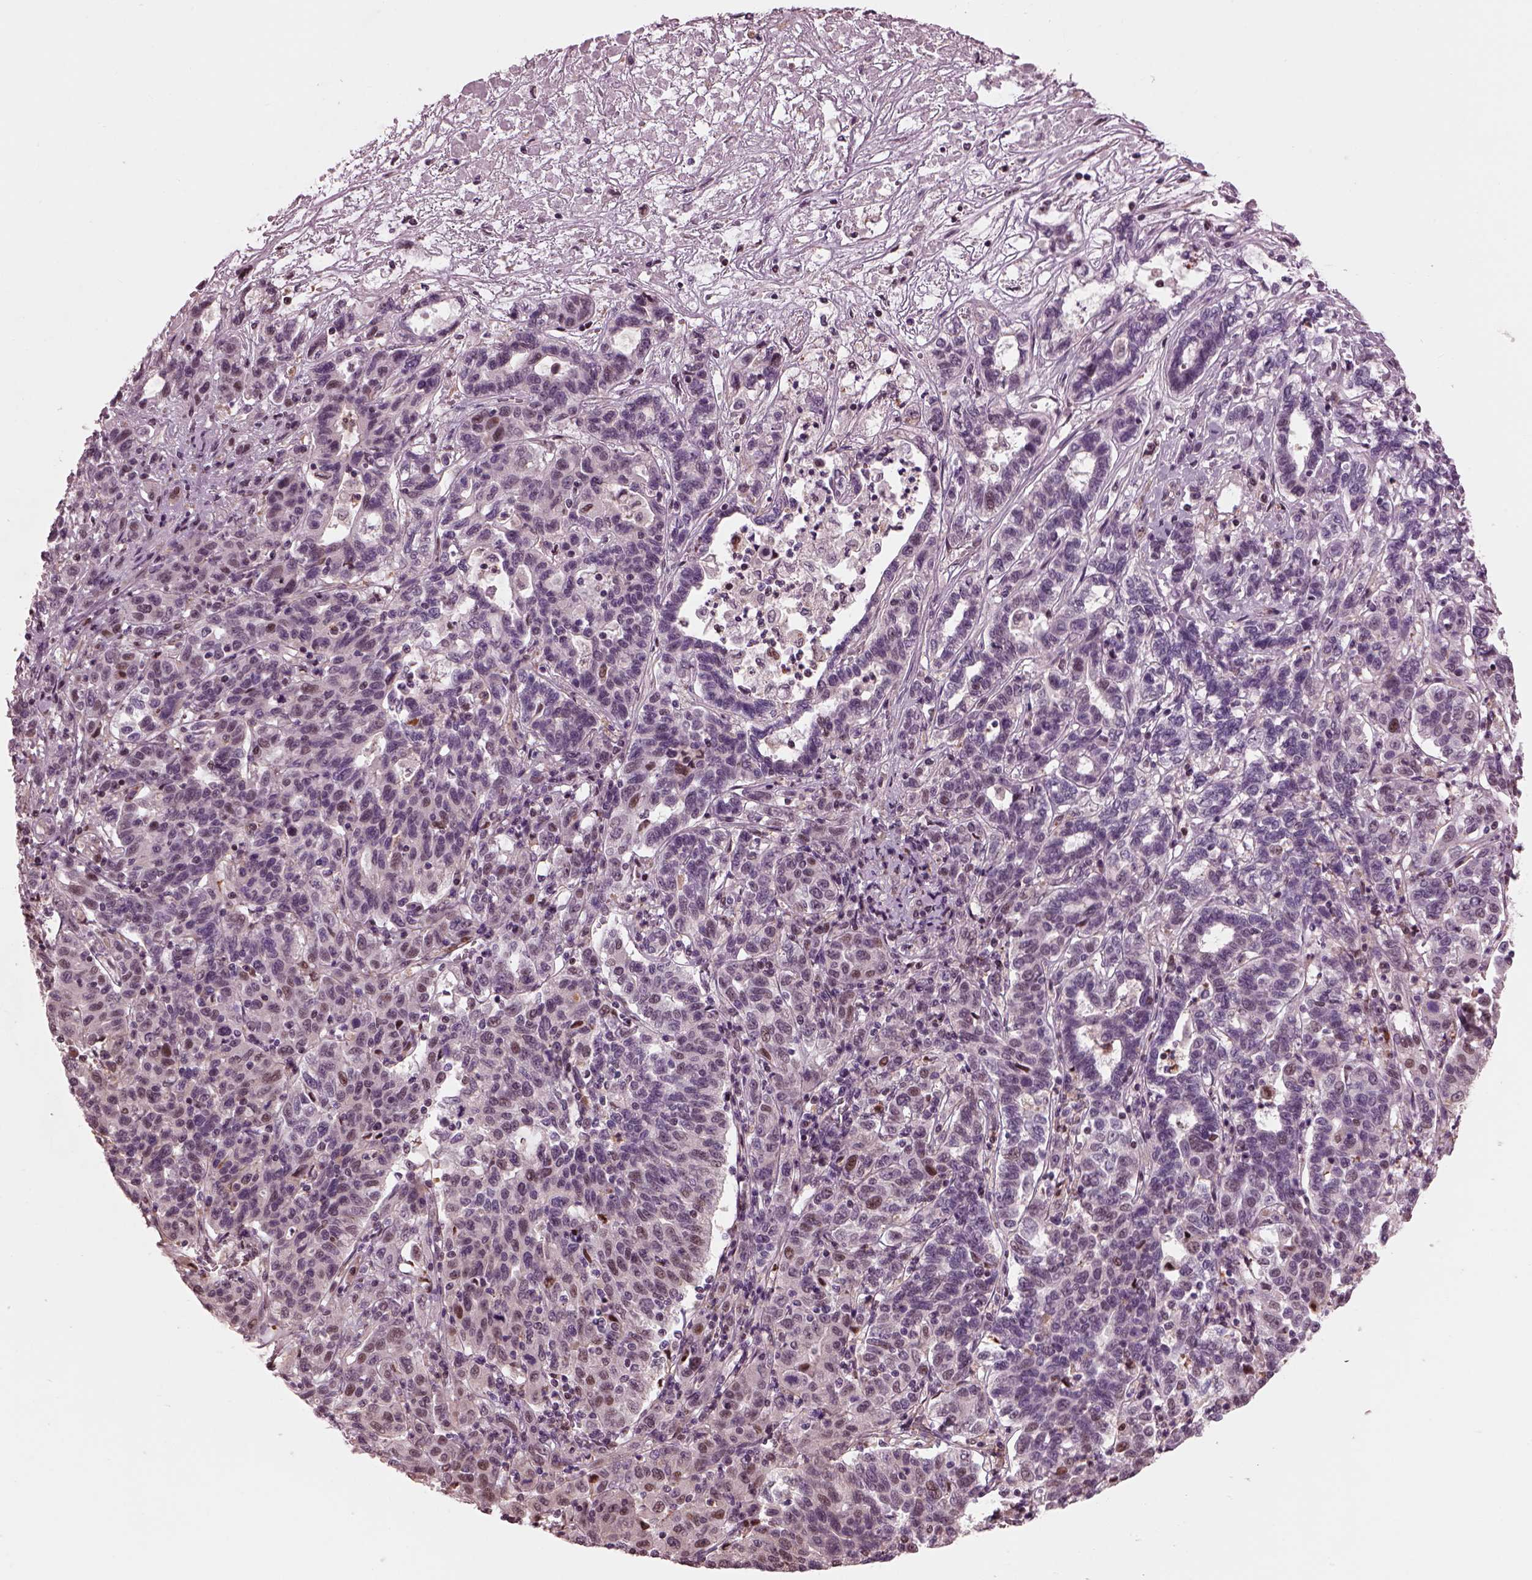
{"staining": {"intensity": "moderate", "quantity": "<25%", "location": "cytoplasmic/membranous,nuclear"}, "tissue": "liver cancer", "cell_type": "Tumor cells", "image_type": "cancer", "snomed": [{"axis": "morphology", "description": "Adenocarcinoma, NOS"}, {"axis": "morphology", "description": "Cholangiocarcinoma"}, {"axis": "topography", "description": "Liver"}], "caption": "This micrograph reveals immunohistochemistry staining of liver adenocarcinoma, with low moderate cytoplasmic/membranous and nuclear expression in approximately <25% of tumor cells.", "gene": "BFSP1", "patient": {"sex": "male", "age": 64}}